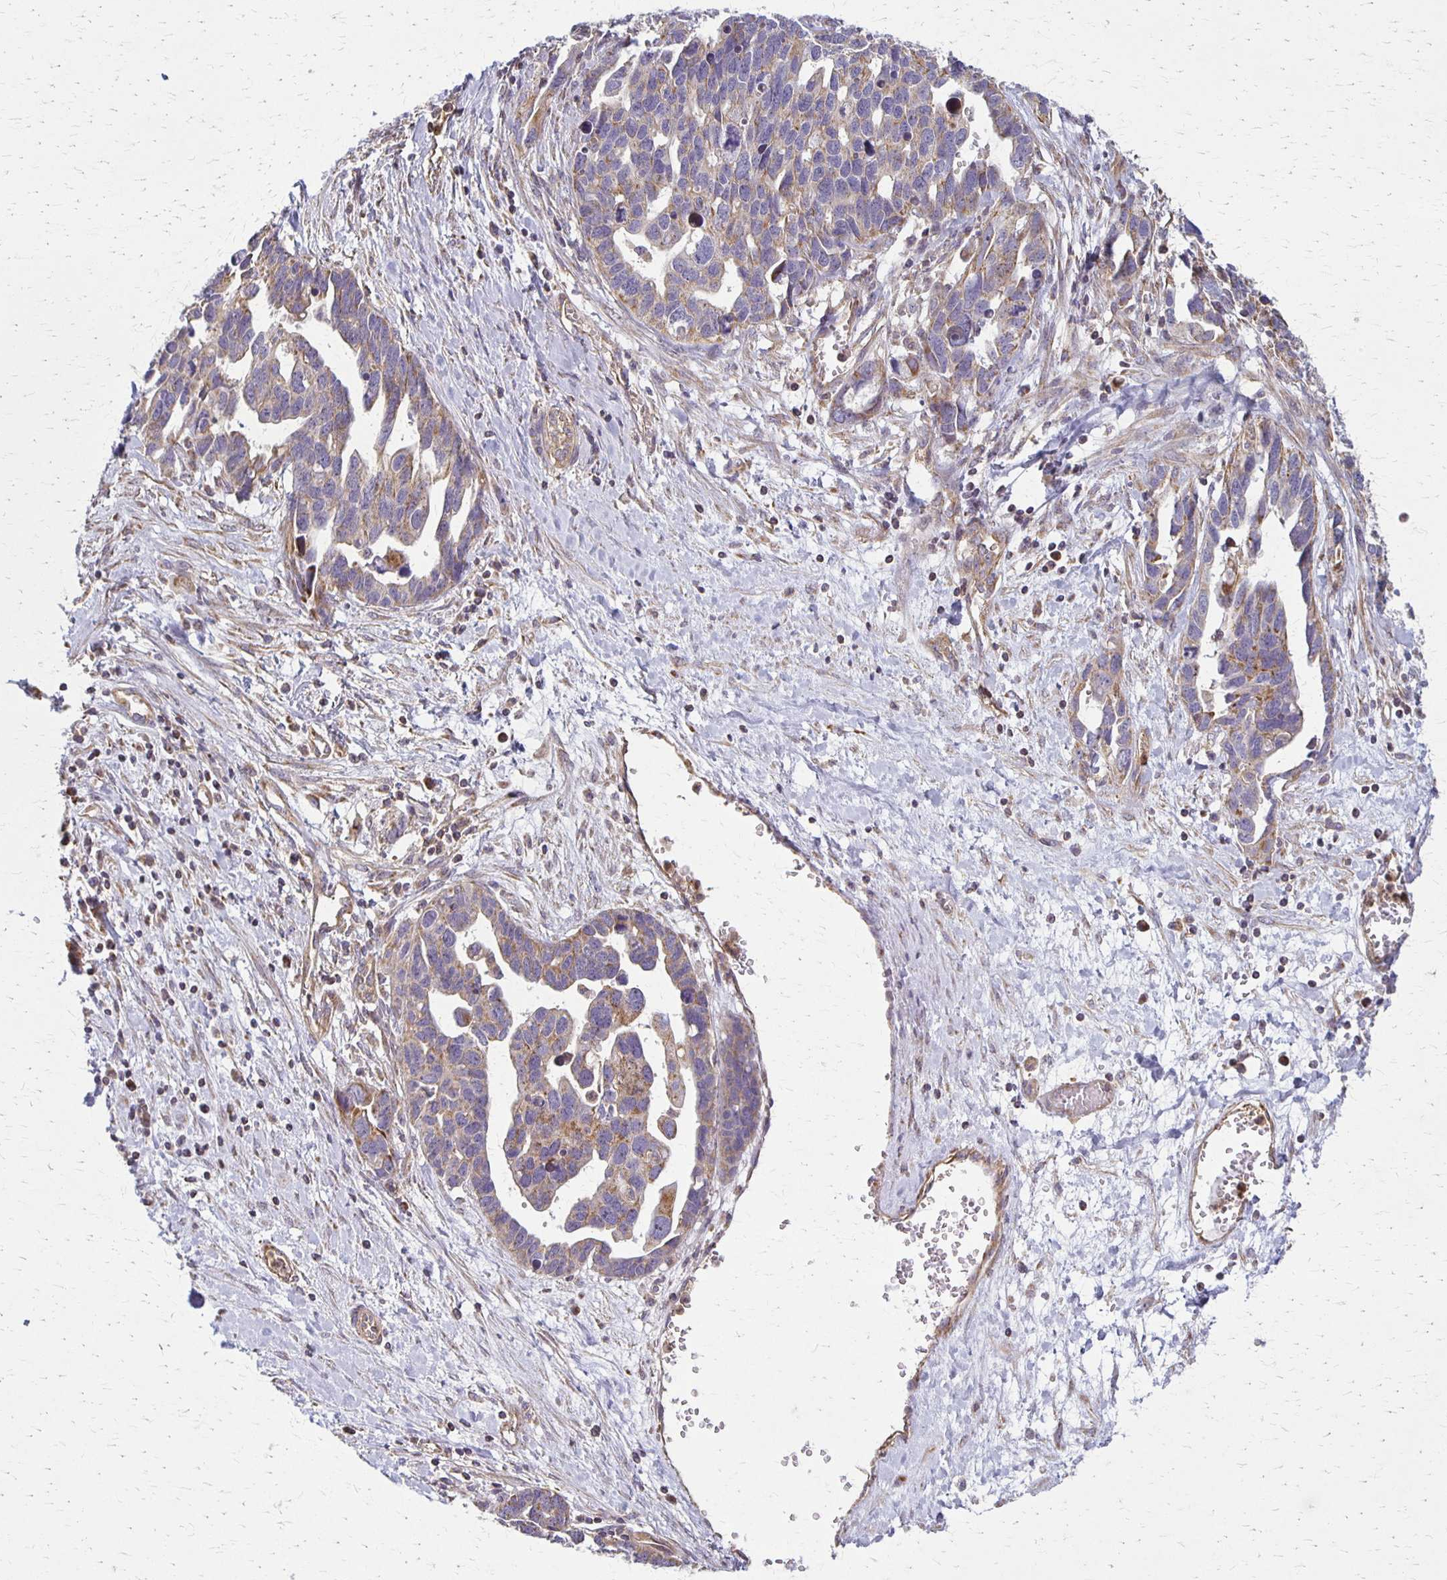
{"staining": {"intensity": "weak", "quantity": "25%-75%", "location": "cytoplasmic/membranous"}, "tissue": "ovarian cancer", "cell_type": "Tumor cells", "image_type": "cancer", "snomed": [{"axis": "morphology", "description": "Cystadenocarcinoma, serous, NOS"}, {"axis": "topography", "description": "Ovary"}], "caption": "A micrograph of ovarian cancer stained for a protein shows weak cytoplasmic/membranous brown staining in tumor cells.", "gene": "EIF4EBP2", "patient": {"sex": "female", "age": 54}}